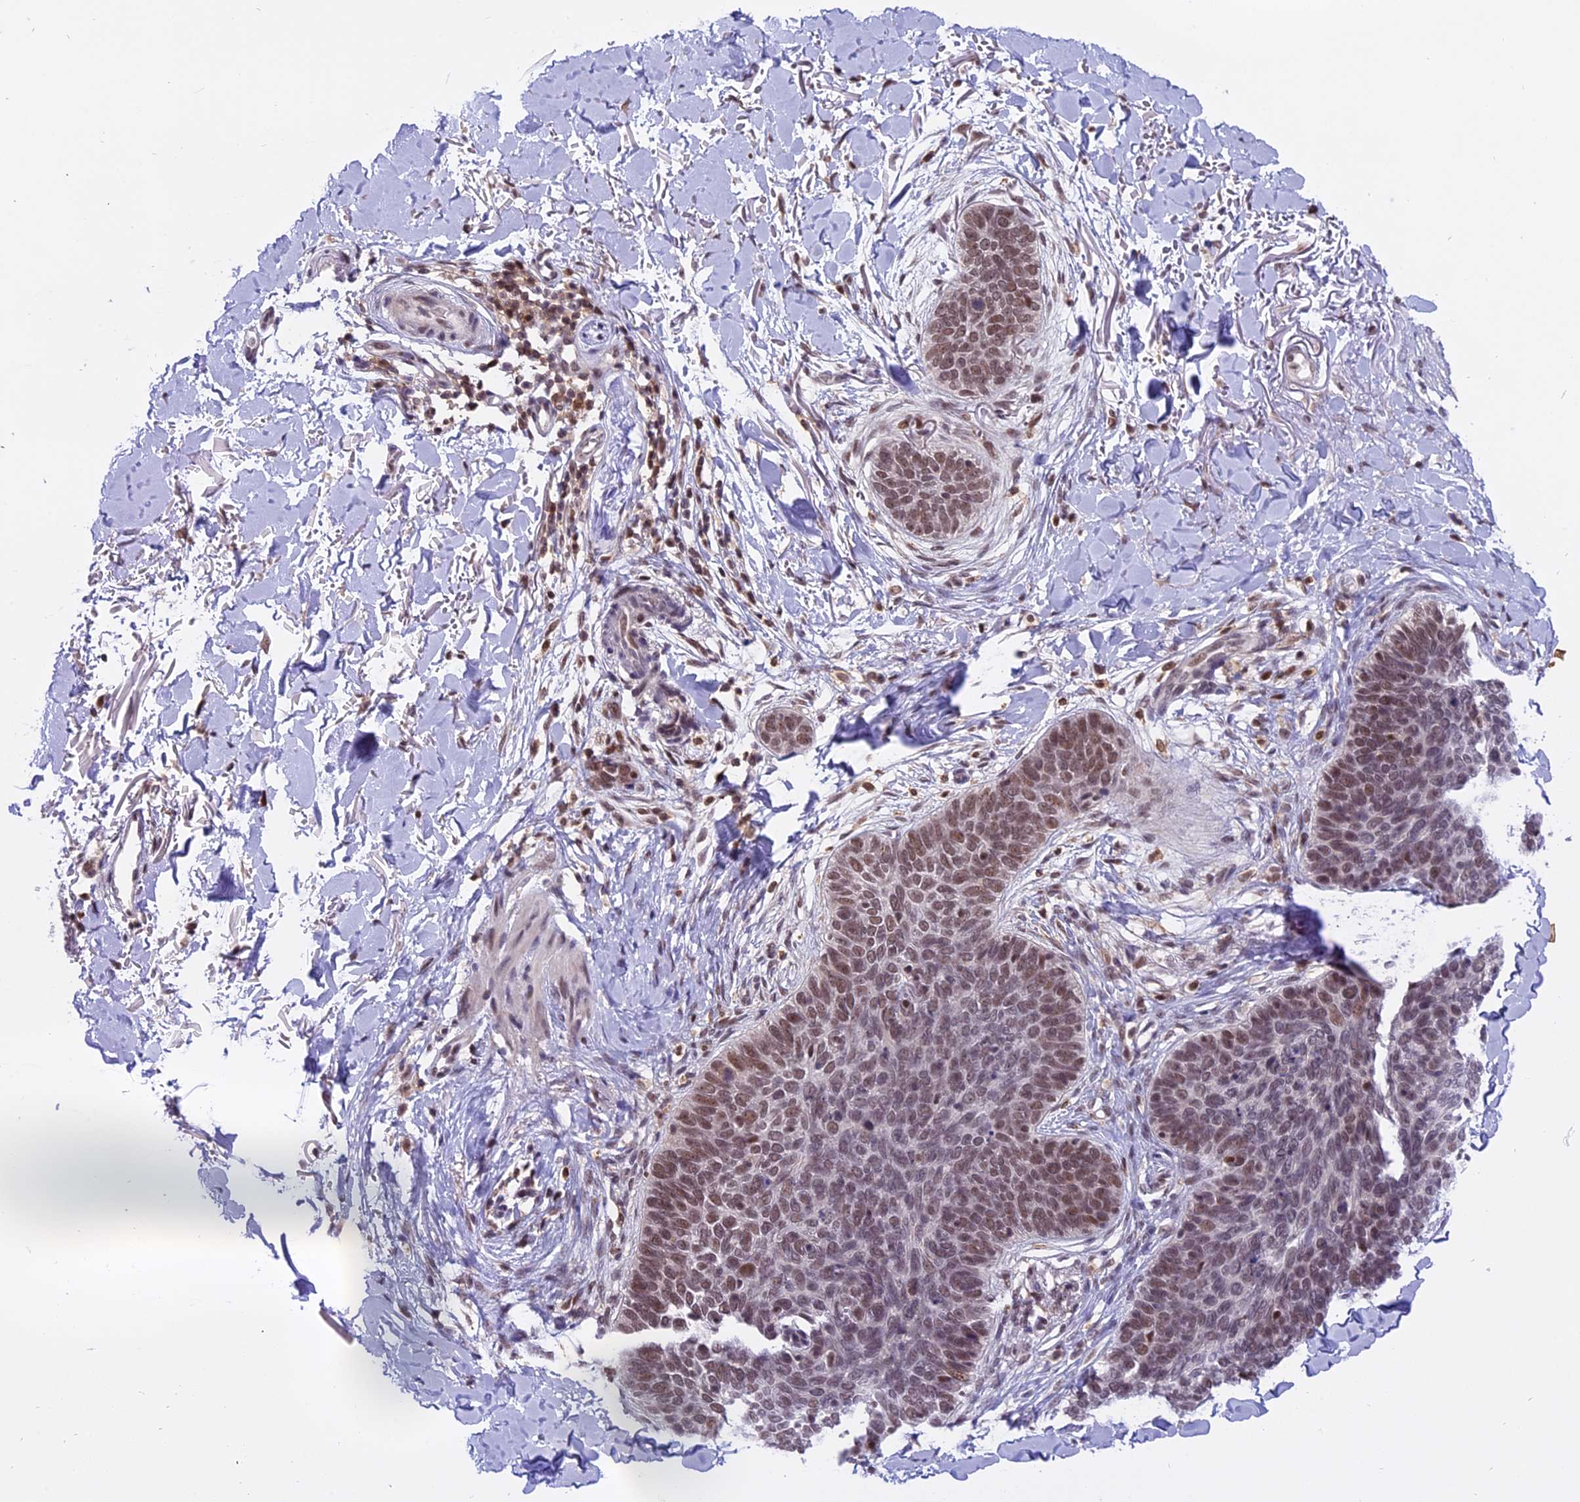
{"staining": {"intensity": "moderate", "quantity": ">75%", "location": "nuclear"}, "tissue": "skin cancer", "cell_type": "Tumor cells", "image_type": "cancer", "snomed": [{"axis": "morphology", "description": "Basal cell carcinoma"}, {"axis": "topography", "description": "Skin"}], "caption": "High-power microscopy captured an immunohistochemistry (IHC) histopathology image of basal cell carcinoma (skin), revealing moderate nuclear staining in approximately >75% of tumor cells. The protein of interest is stained brown, and the nuclei are stained in blue (DAB IHC with brightfield microscopy, high magnification).", "gene": "TADA3", "patient": {"sex": "male", "age": 85}}